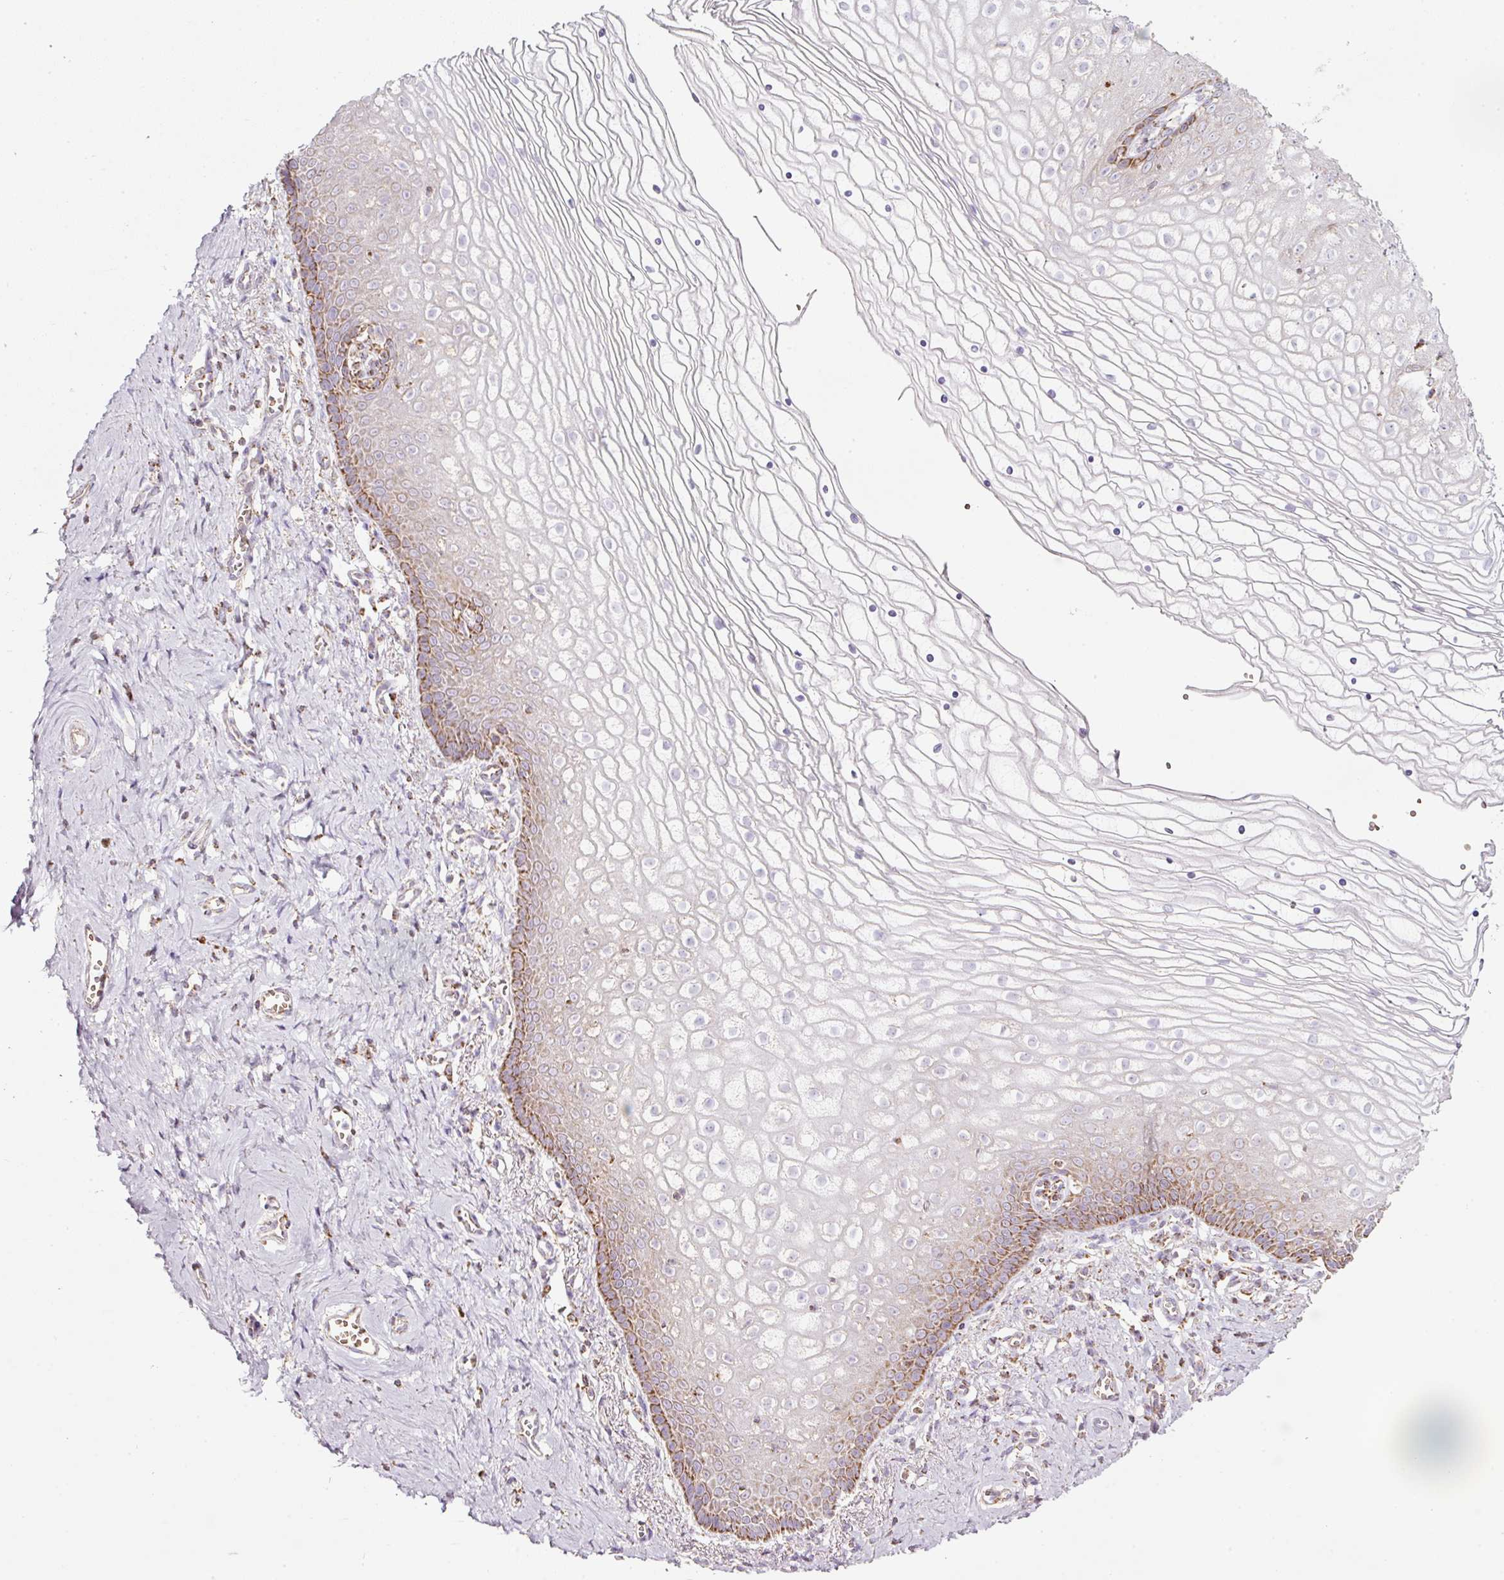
{"staining": {"intensity": "moderate", "quantity": "25%-75%", "location": "cytoplasmic/membranous"}, "tissue": "vagina", "cell_type": "Squamous epithelial cells", "image_type": "normal", "snomed": [{"axis": "morphology", "description": "Normal tissue, NOS"}, {"axis": "topography", "description": "Vagina"}], "caption": "Immunohistochemical staining of unremarkable human vagina displays moderate cytoplasmic/membranous protein staining in approximately 25%-75% of squamous epithelial cells. (DAB (3,3'-diaminobenzidine) = brown stain, brightfield microscopy at high magnification).", "gene": "SDHA", "patient": {"sex": "female", "age": 56}}